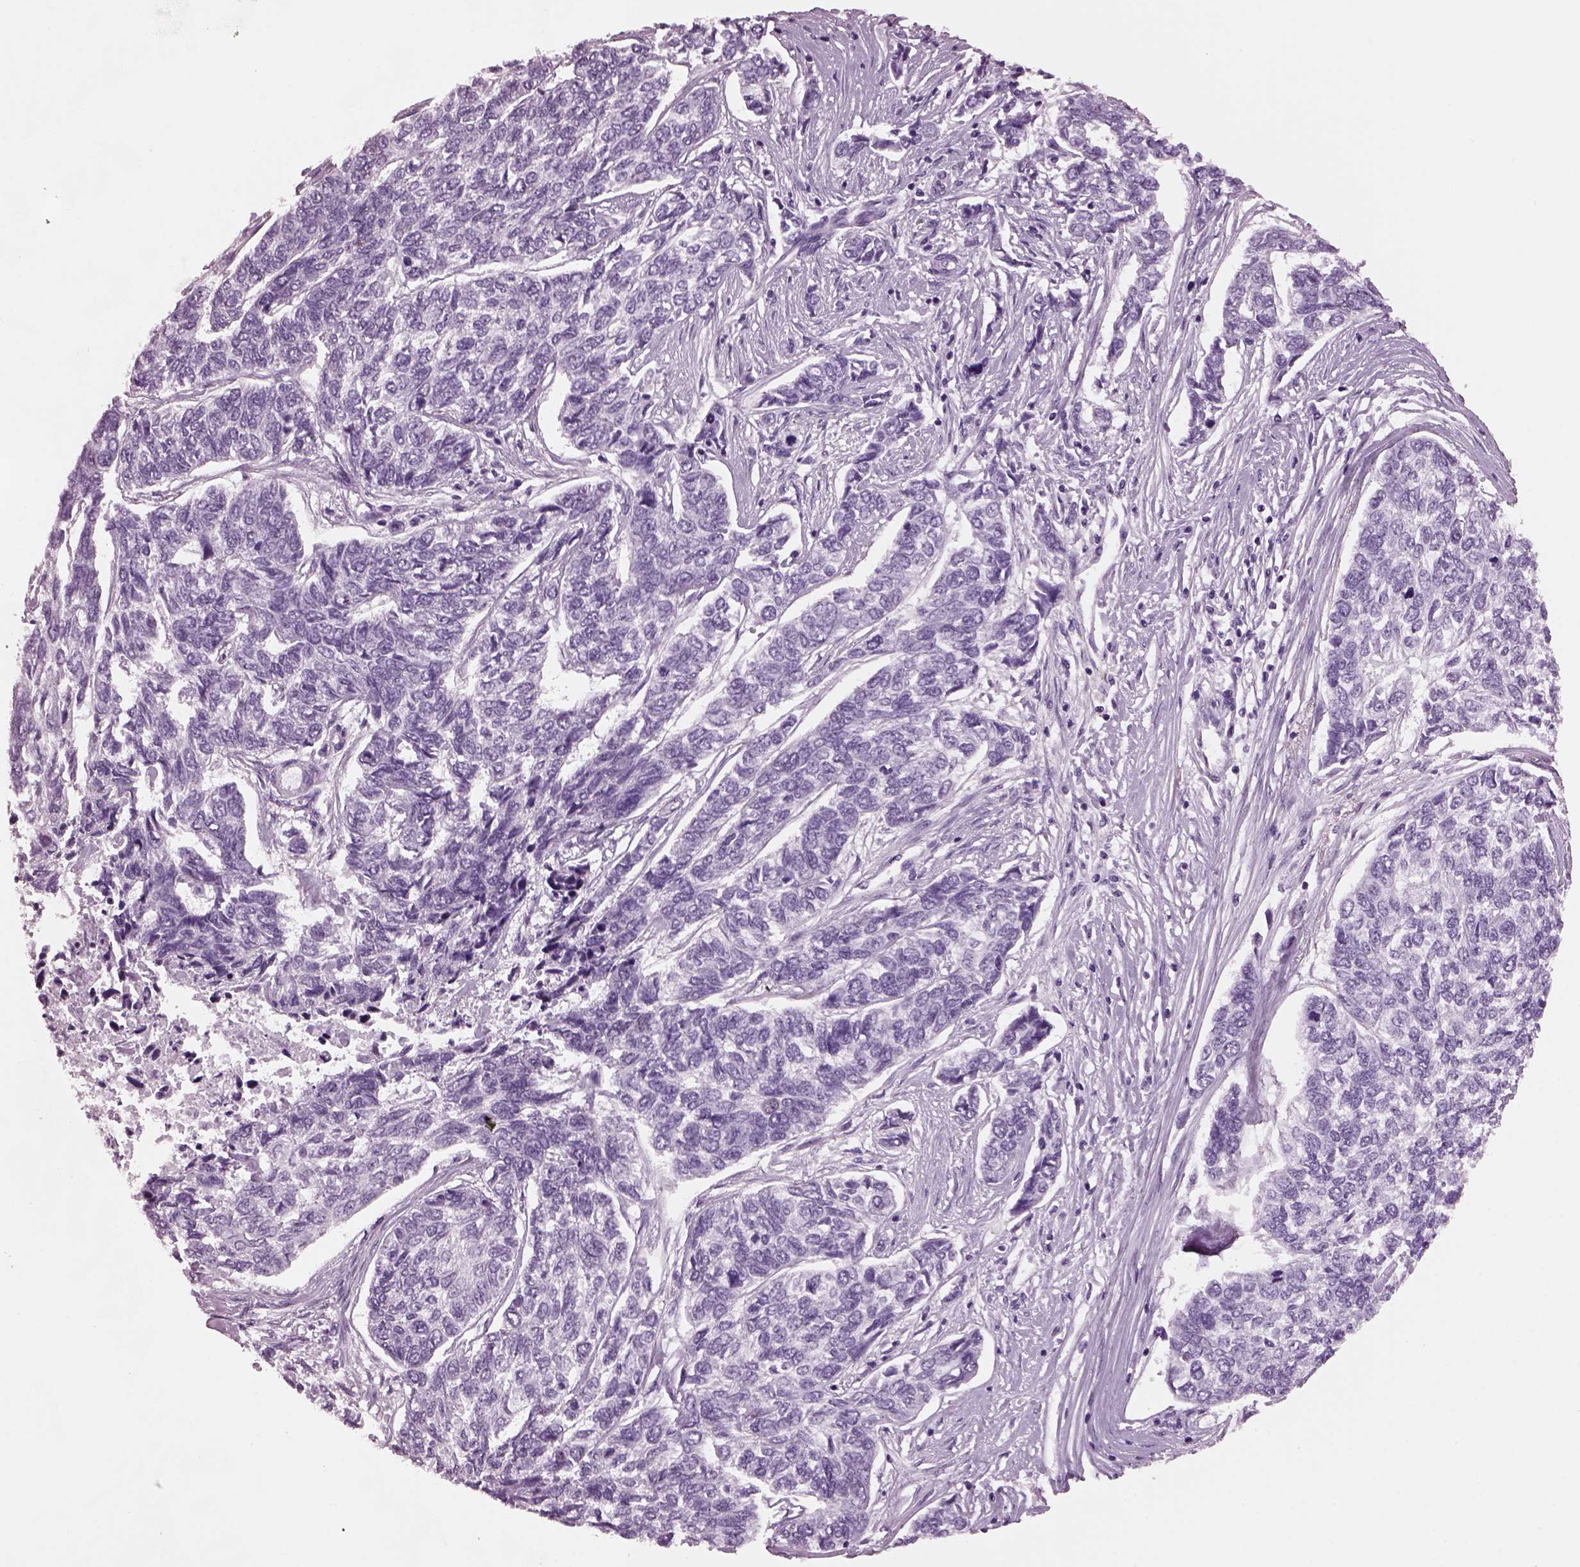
{"staining": {"intensity": "negative", "quantity": "none", "location": "none"}, "tissue": "skin cancer", "cell_type": "Tumor cells", "image_type": "cancer", "snomed": [{"axis": "morphology", "description": "Basal cell carcinoma"}, {"axis": "topography", "description": "Skin"}], "caption": "High magnification brightfield microscopy of skin cancer stained with DAB (brown) and counterstained with hematoxylin (blue): tumor cells show no significant positivity. (DAB (3,3'-diaminobenzidine) immunohistochemistry (IHC) with hematoxylin counter stain).", "gene": "KRTAP3-2", "patient": {"sex": "female", "age": 65}}